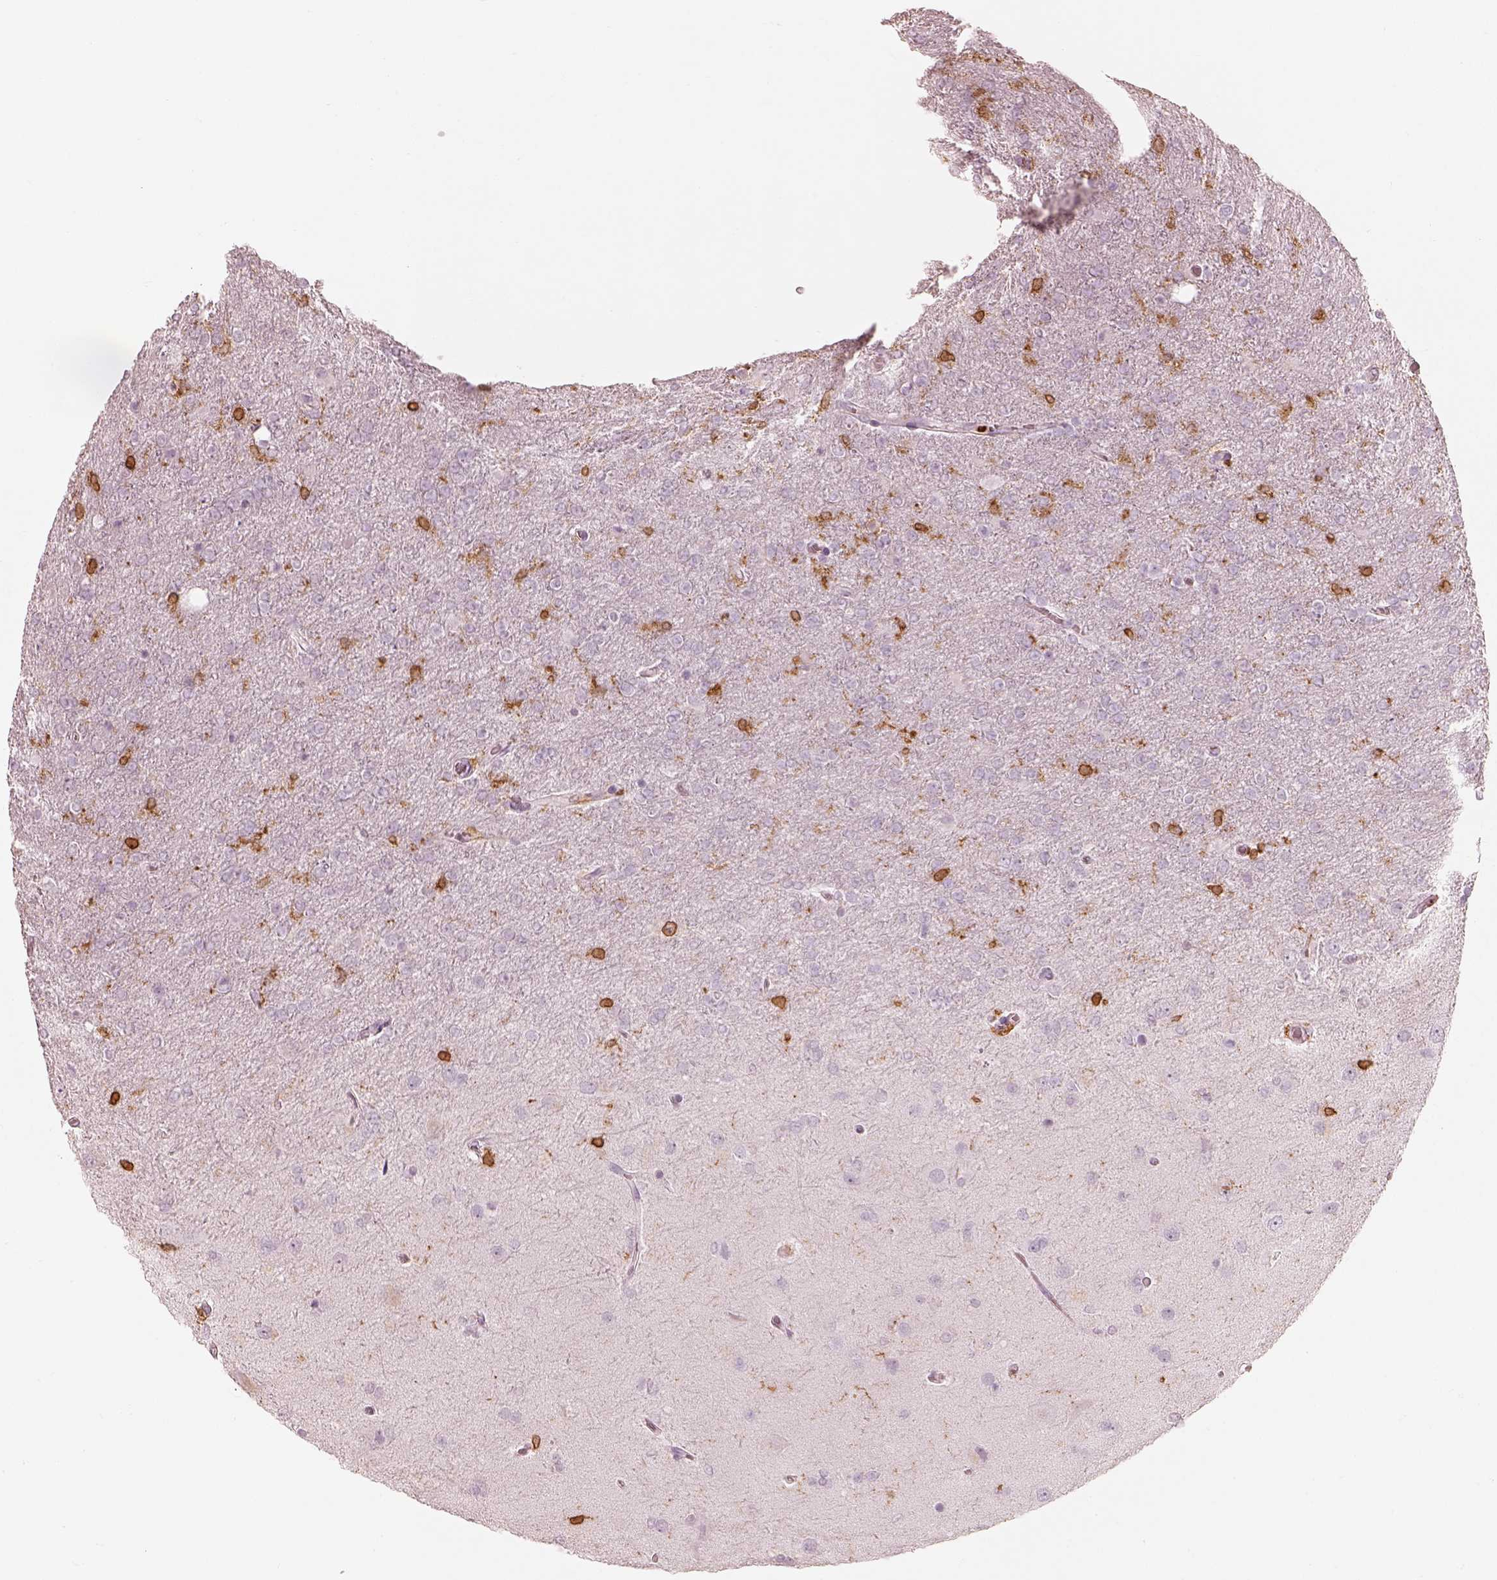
{"staining": {"intensity": "negative", "quantity": "none", "location": "none"}, "tissue": "glioma", "cell_type": "Tumor cells", "image_type": "cancer", "snomed": [{"axis": "morphology", "description": "Glioma, malignant, High grade"}, {"axis": "topography", "description": "Cerebral cortex"}], "caption": "The image reveals no significant staining in tumor cells of high-grade glioma (malignant).", "gene": "ALOX5", "patient": {"sex": "male", "age": 70}}